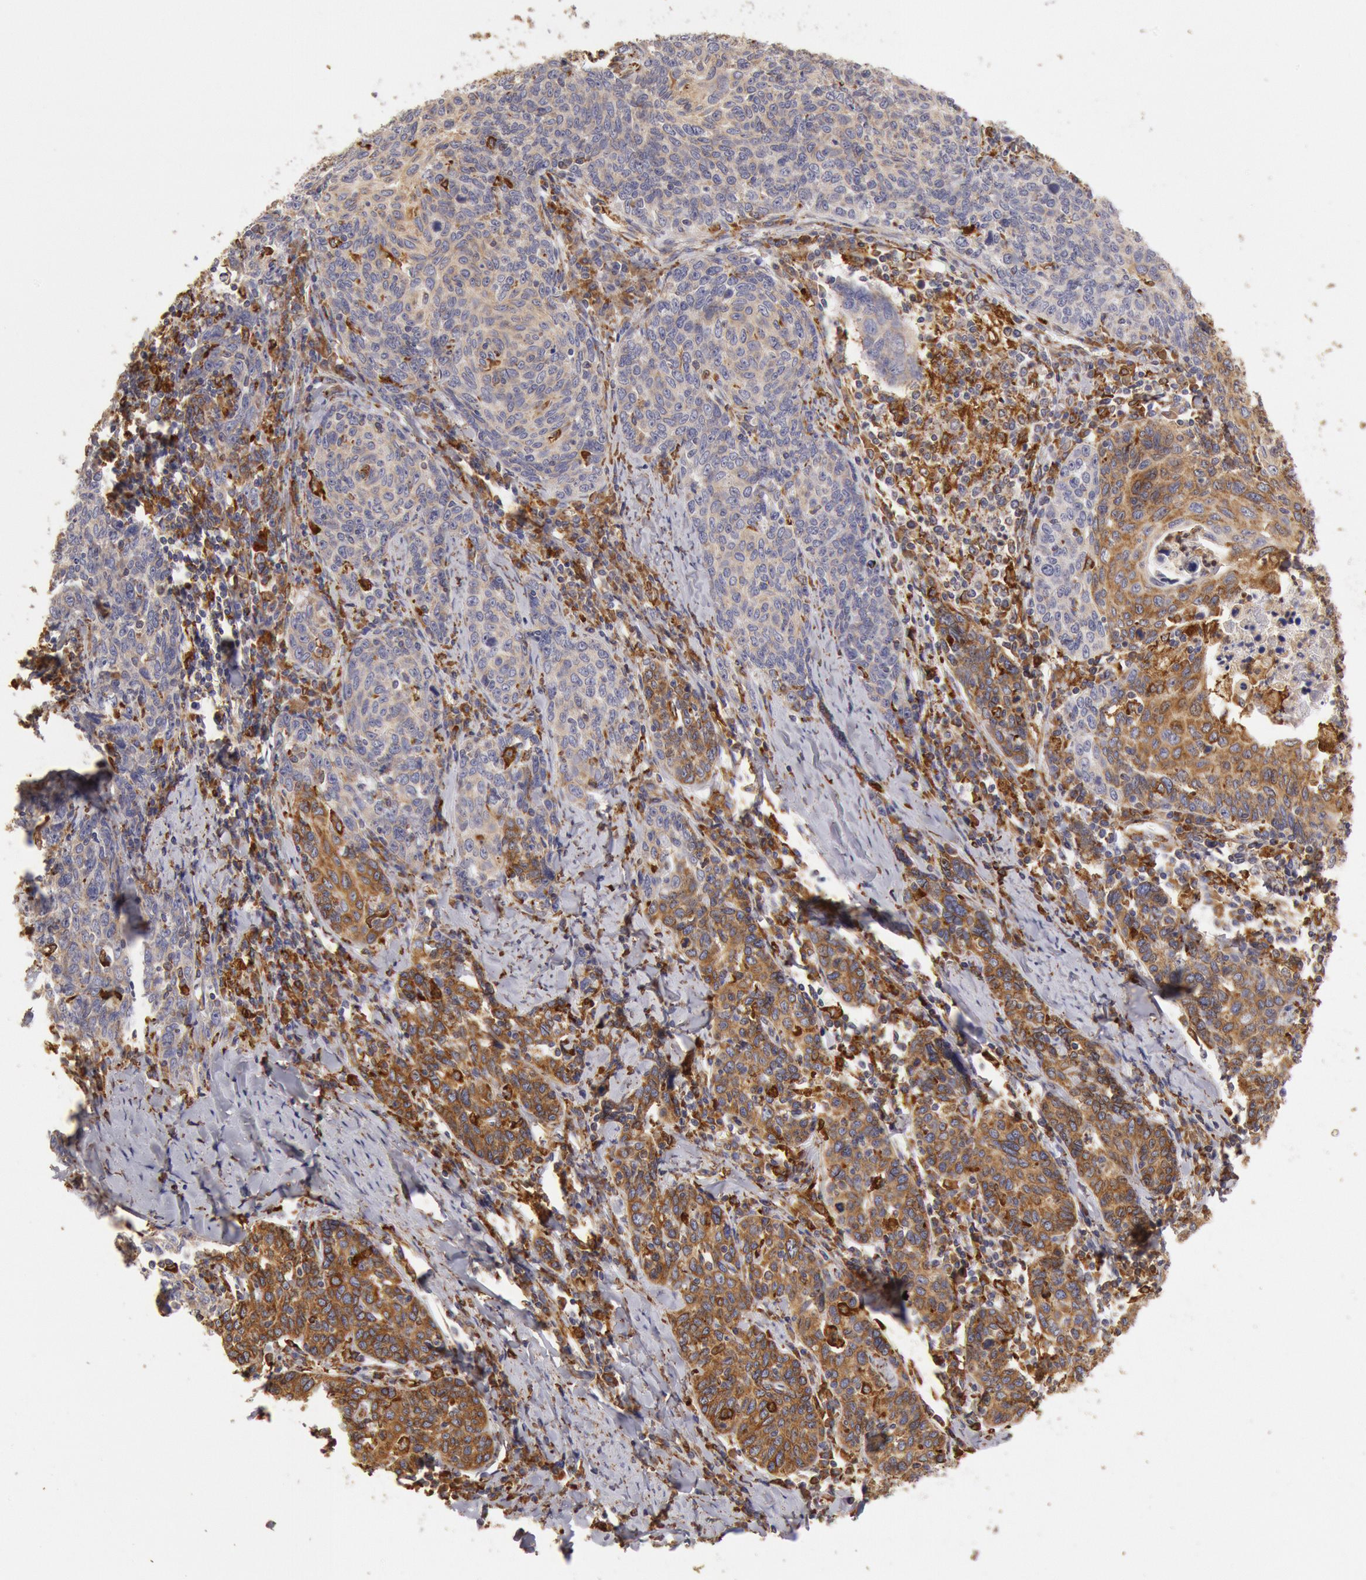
{"staining": {"intensity": "moderate", "quantity": ">75%", "location": "cytoplasmic/membranous"}, "tissue": "cervical cancer", "cell_type": "Tumor cells", "image_type": "cancer", "snomed": [{"axis": "morphology", "description": "Squamous cell carcinoma, NOS"}, {"axis": "topography", "description": "Cervix"}], "caption": "Moderate cytoplasmic/membranous positivity is seen in approximately >75% of tumor cells in cervical cancer (squamous cell carcinoma). Immunohistochemistry stains the protein of interest in brown and the nuclei are stained blue.", "gene": "ERP44", "patient": {"sex": "female", "age": 41}}